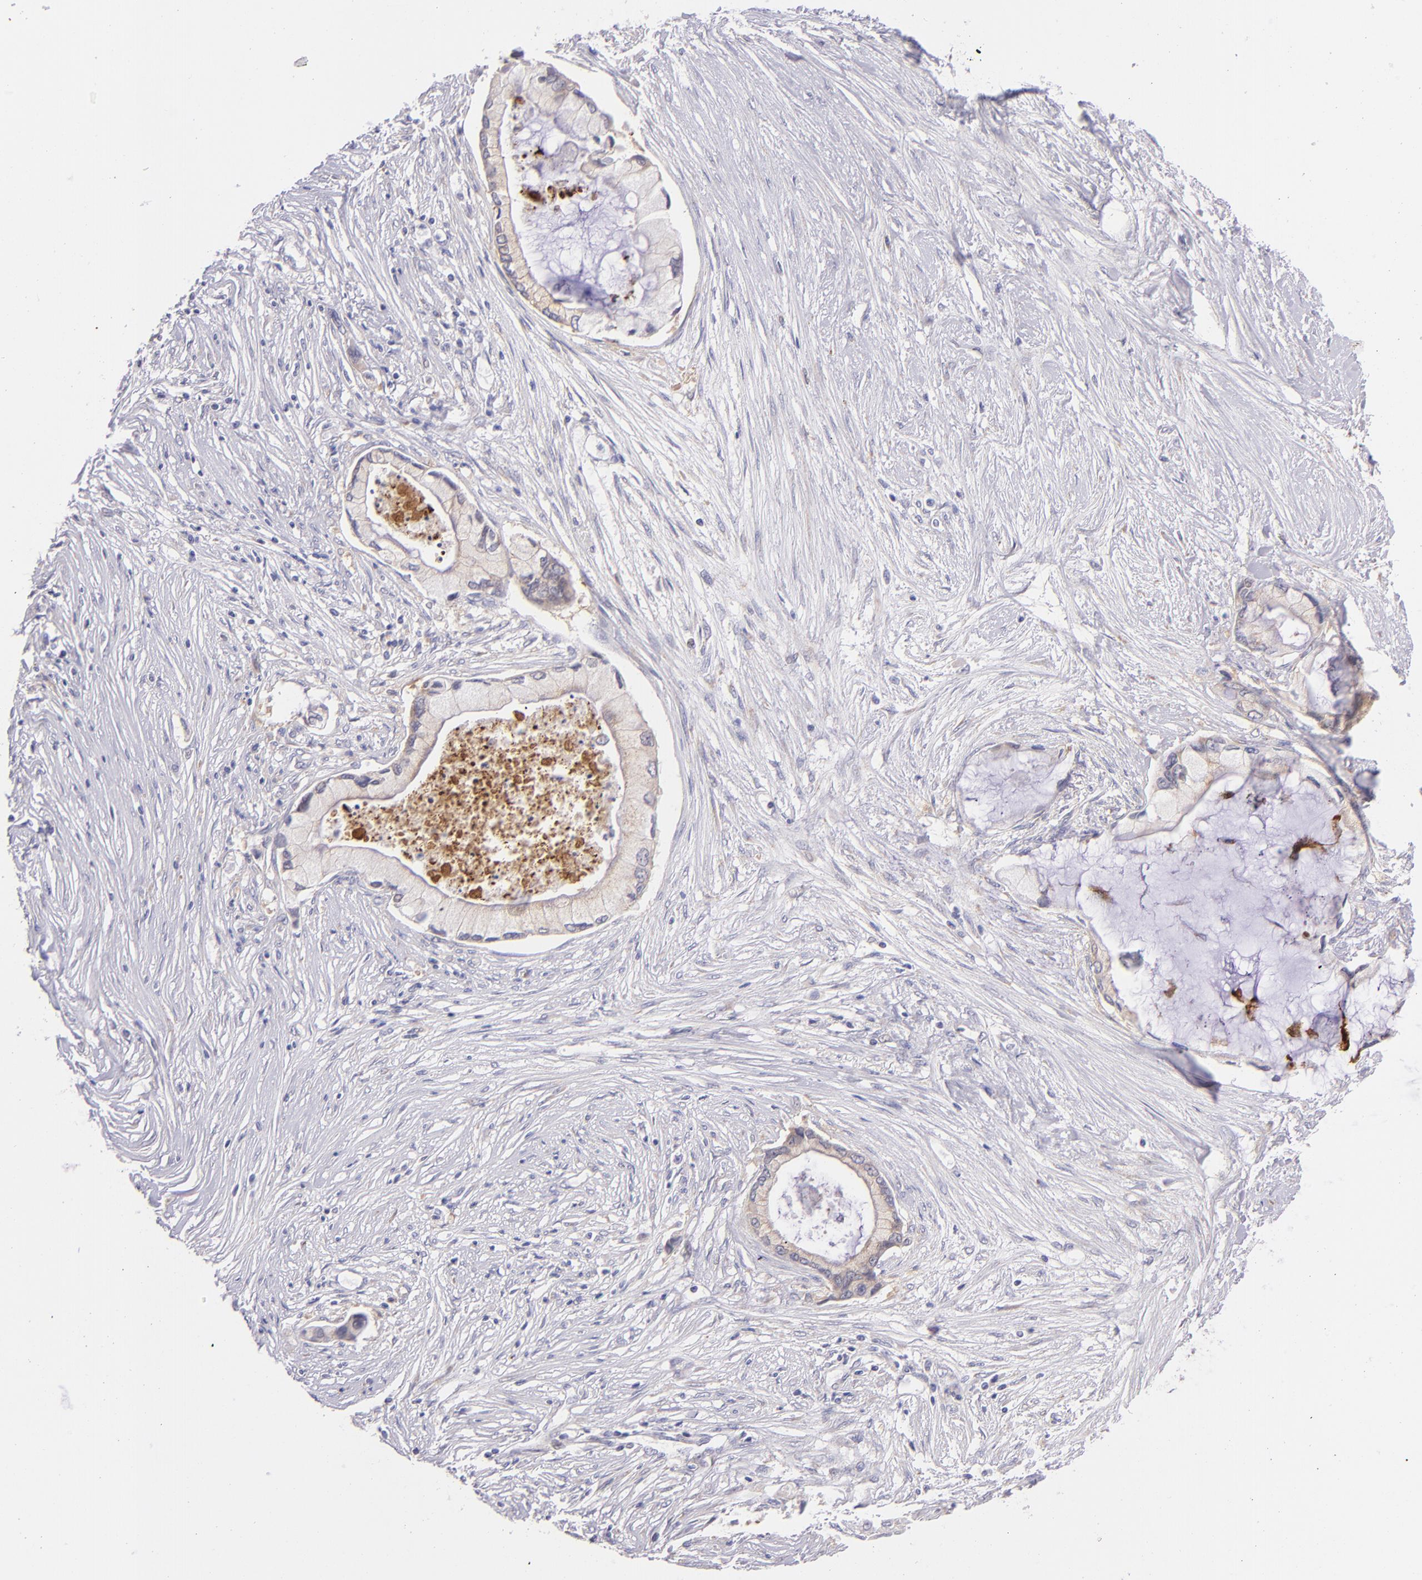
{"staining": {"intensity": "weak", "quantity": ">75%", "location": "cytoplasmic/membranous"}, "tissue": "pancreatic cancer", "cell_type": "Tumor cells", "image_type": "cancer", "snomed": [{"axis": "morphology", "description": "Adenocarcinoma, NOS"}, {"axis": "topography", "description": "Pancreas"}], "caption": "The immunohistochemical stain highlights weak cytoplasmic/membranous expression in tumor cells of pancreatic cancer (adenocarcinoma) tissue. The staining was performed using DAB, with brown indicating positive protein expression. Nuclei are stained blue with hematoxylin.", "gene": "SH2D4A", "patient": {"sex": "female", "age": 59}}